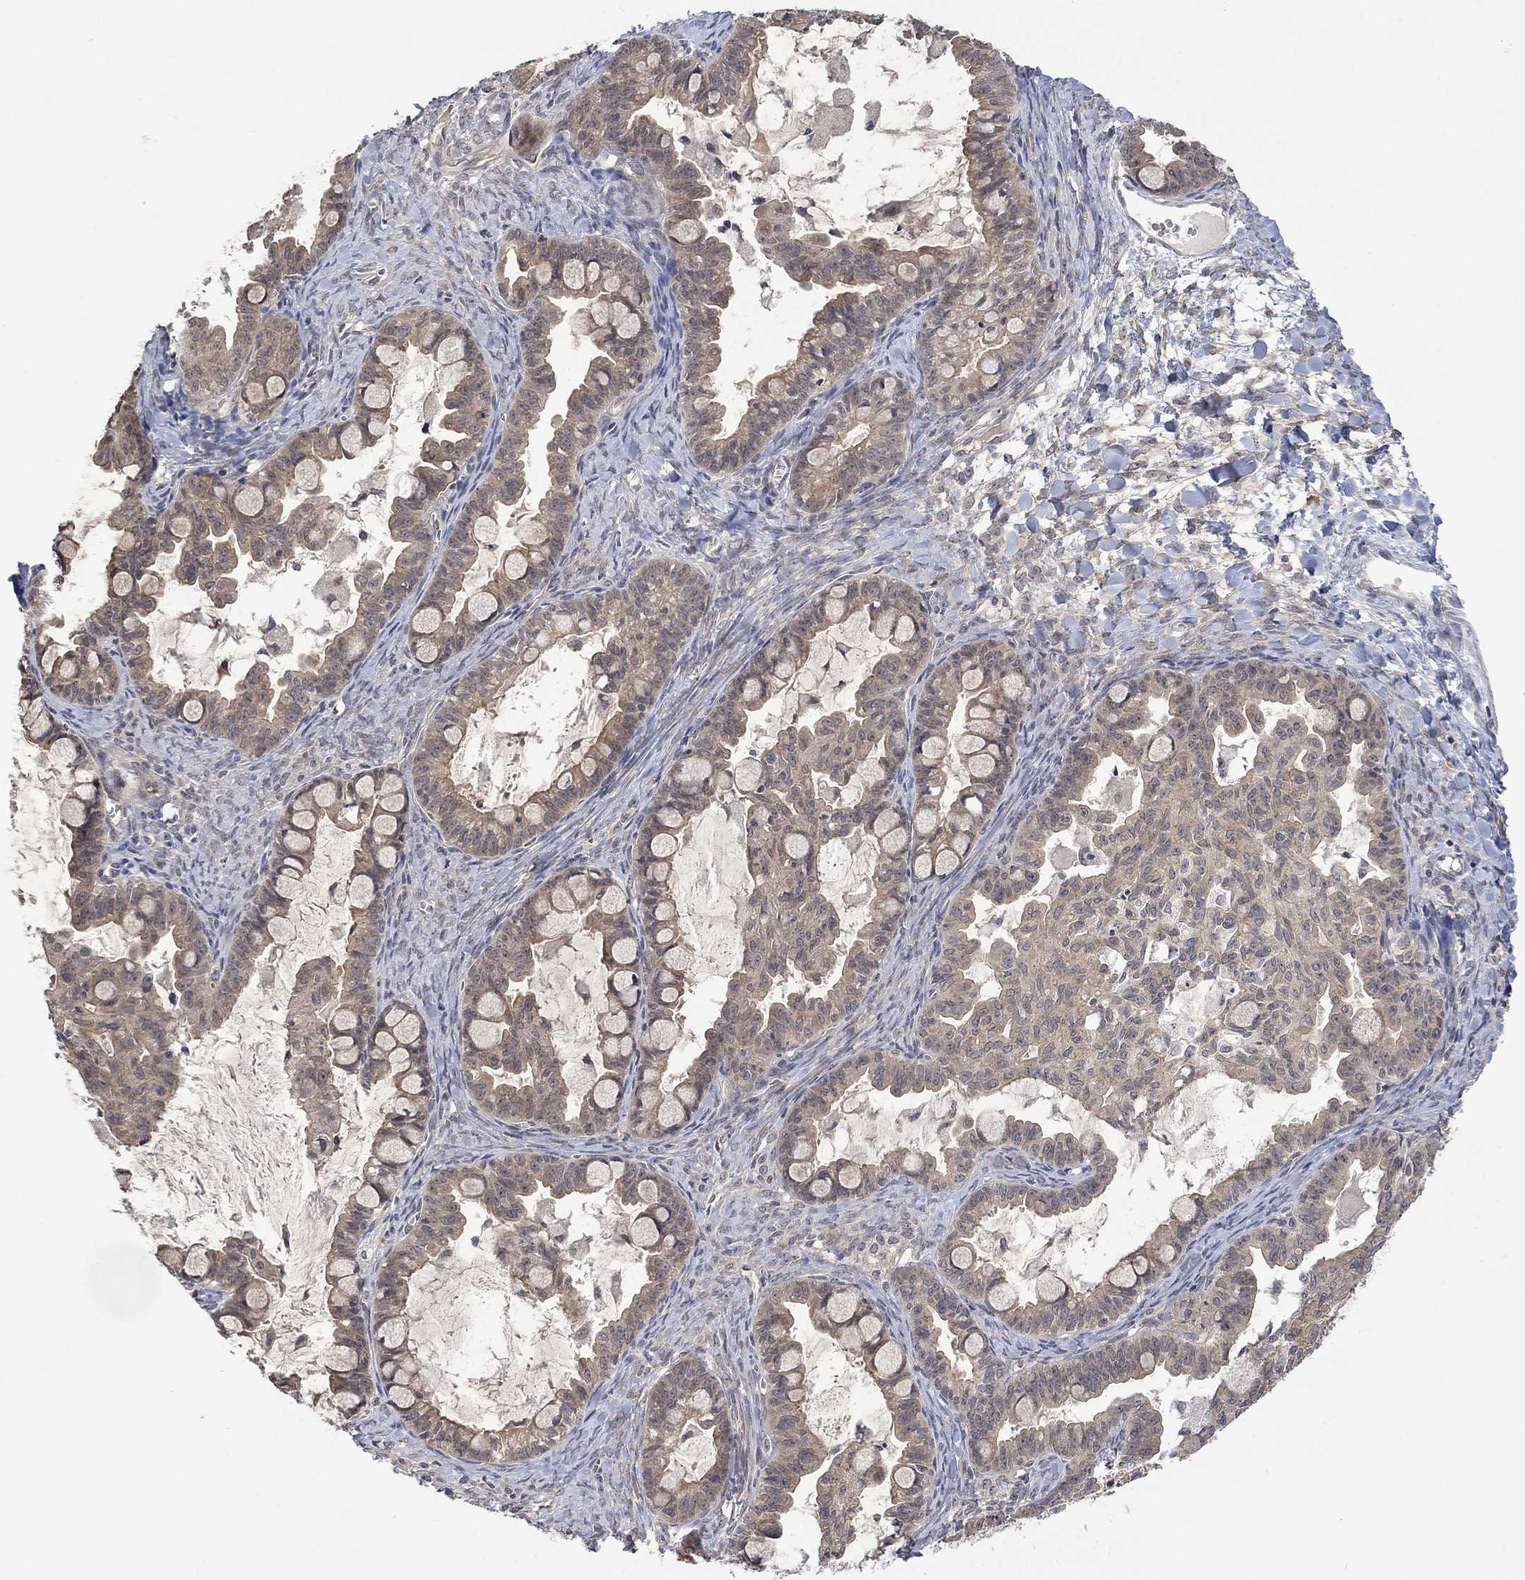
{"staining": {"intensity": "weak", "quantity": "25%-75%", "location": "cytoplasmic/membranous"}, "tissue": "ovarian cancer", "cell_type": "Tumor cells", "image_type": "cancer", "snomed": [{"axis": "morphology", "description": "Cystadenocarcinoma, mucinous, NOS"}, {"axis": "topography", "description": "Ovary"}], "caption": "Immunohistochemistry (IHC) micrograph of neoplastic tissue: human ovarian cancer stained using immunohistochemistry (IHC) exhibits low levels of weak protein expression localized specifically in the cytoplasmic/membranous of tumor cells, appearing as a cytoplasmic/membranous brown color.", "gene": "GRIN2D", "patient": {"sex": "female", "age": 63}}